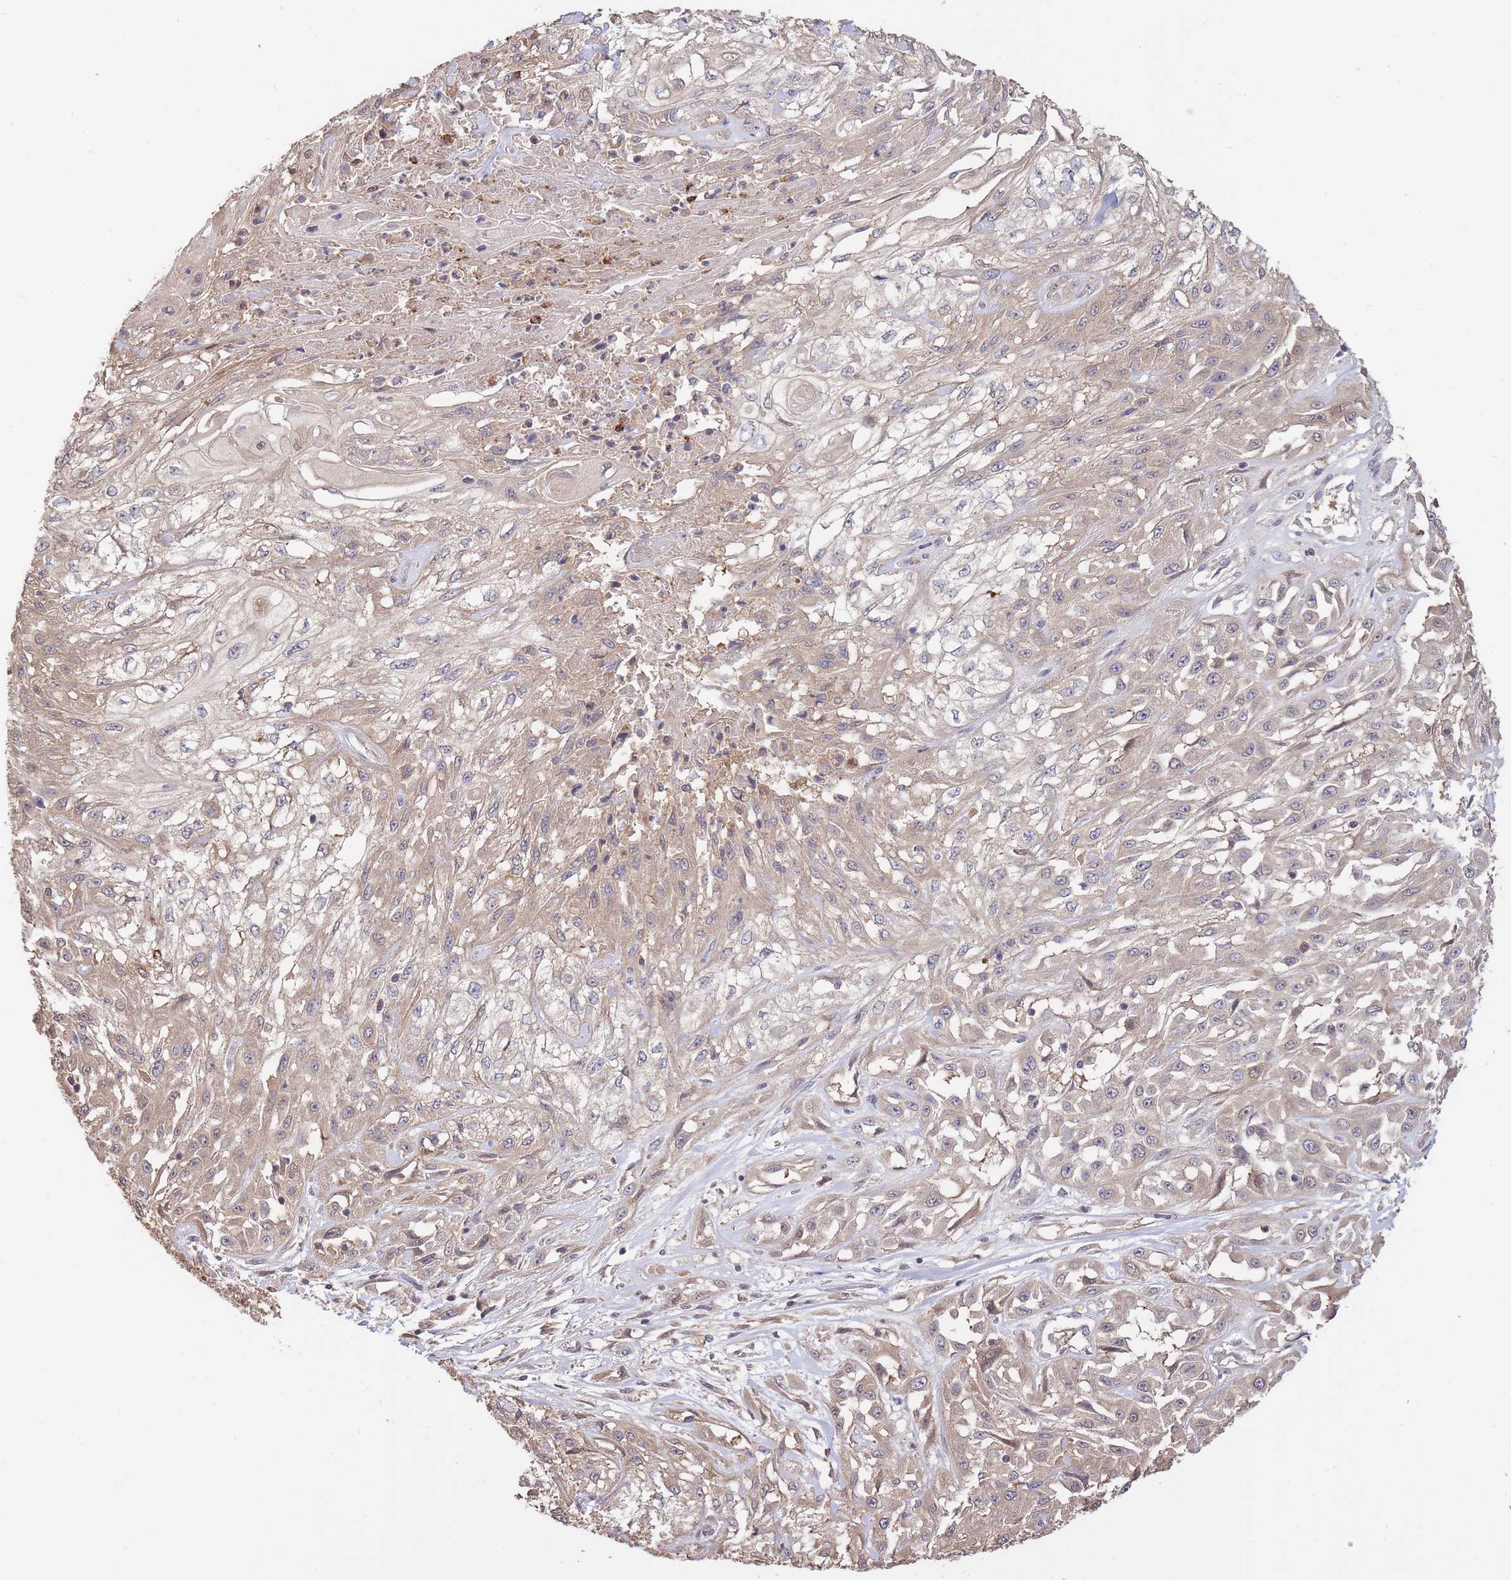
{"staining": {"intensity": "weak", "quantity": ">75%", "location": "cytoplasmic/membranous"}, "tissue": "skin cancer", "cell_type": "Tumor cells", "image_type": "cancer", "snomed": [{"axis": "morphology", "description": "Squamous cell carcinoma, NOS"}, {"axis": "morphology", "description": "Squamous cell carcinoma, metastatic, NOS"}, {"axis": "topography", "description": "Skin"}, {"axis": "topography", "description": "Lymph node"}], "caption": "DAB (3,3'-diaminobenzidine) immunohistochemical staining of human skin cancer (squamous cell carcinoma) shows weak cytoplasmic/membranous protein staining in about >75% of tumor cells. (DAB IHC, brown staining for protein, blue staining for nuclei).", "gene": "ZNF304", "patient": {"sex": "male", "age": 75}}